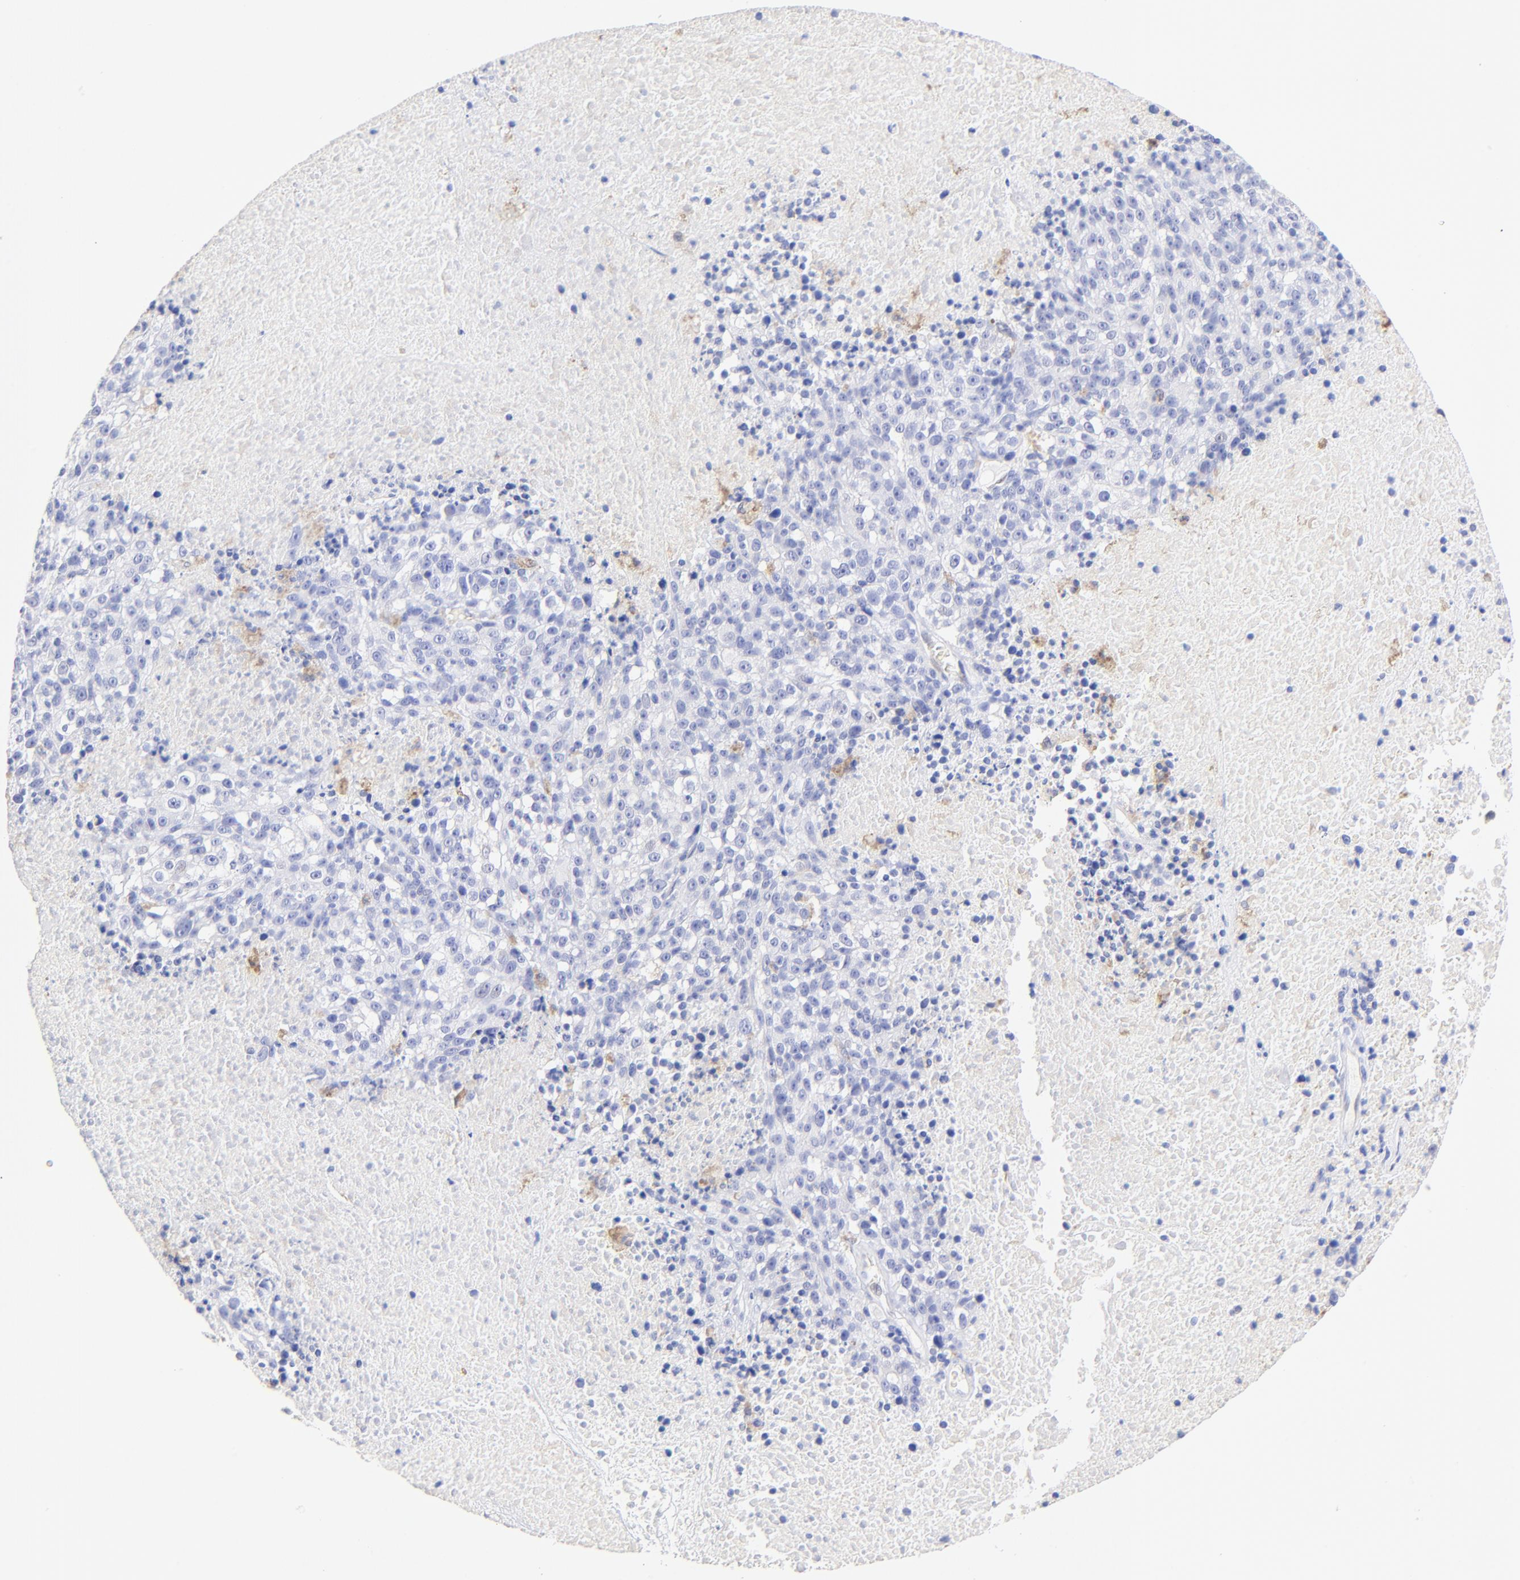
{"staining": {"intensity": "negative", "quantity": "none", "location": "none"}, "tissue": "melanoma", "cell_type": "Tumor cells", "image_type": "cancer", "snomed": [{"axis": "morphology", "description": "Malignant melanoma, Metastatic site"}, {"axis": "topography", "description": "Cerebral cortex"}], "caption": "High power microscopy photomicrograph of an immunohistochemistry micrograph of melanoma, revealing no significant staining in tumor cells. (DAB (3,3'-diaminobenzidine) IHC, high magnification).", "gene": "ALDH1A1", "patient": {"sex": "female", "age": 52}}